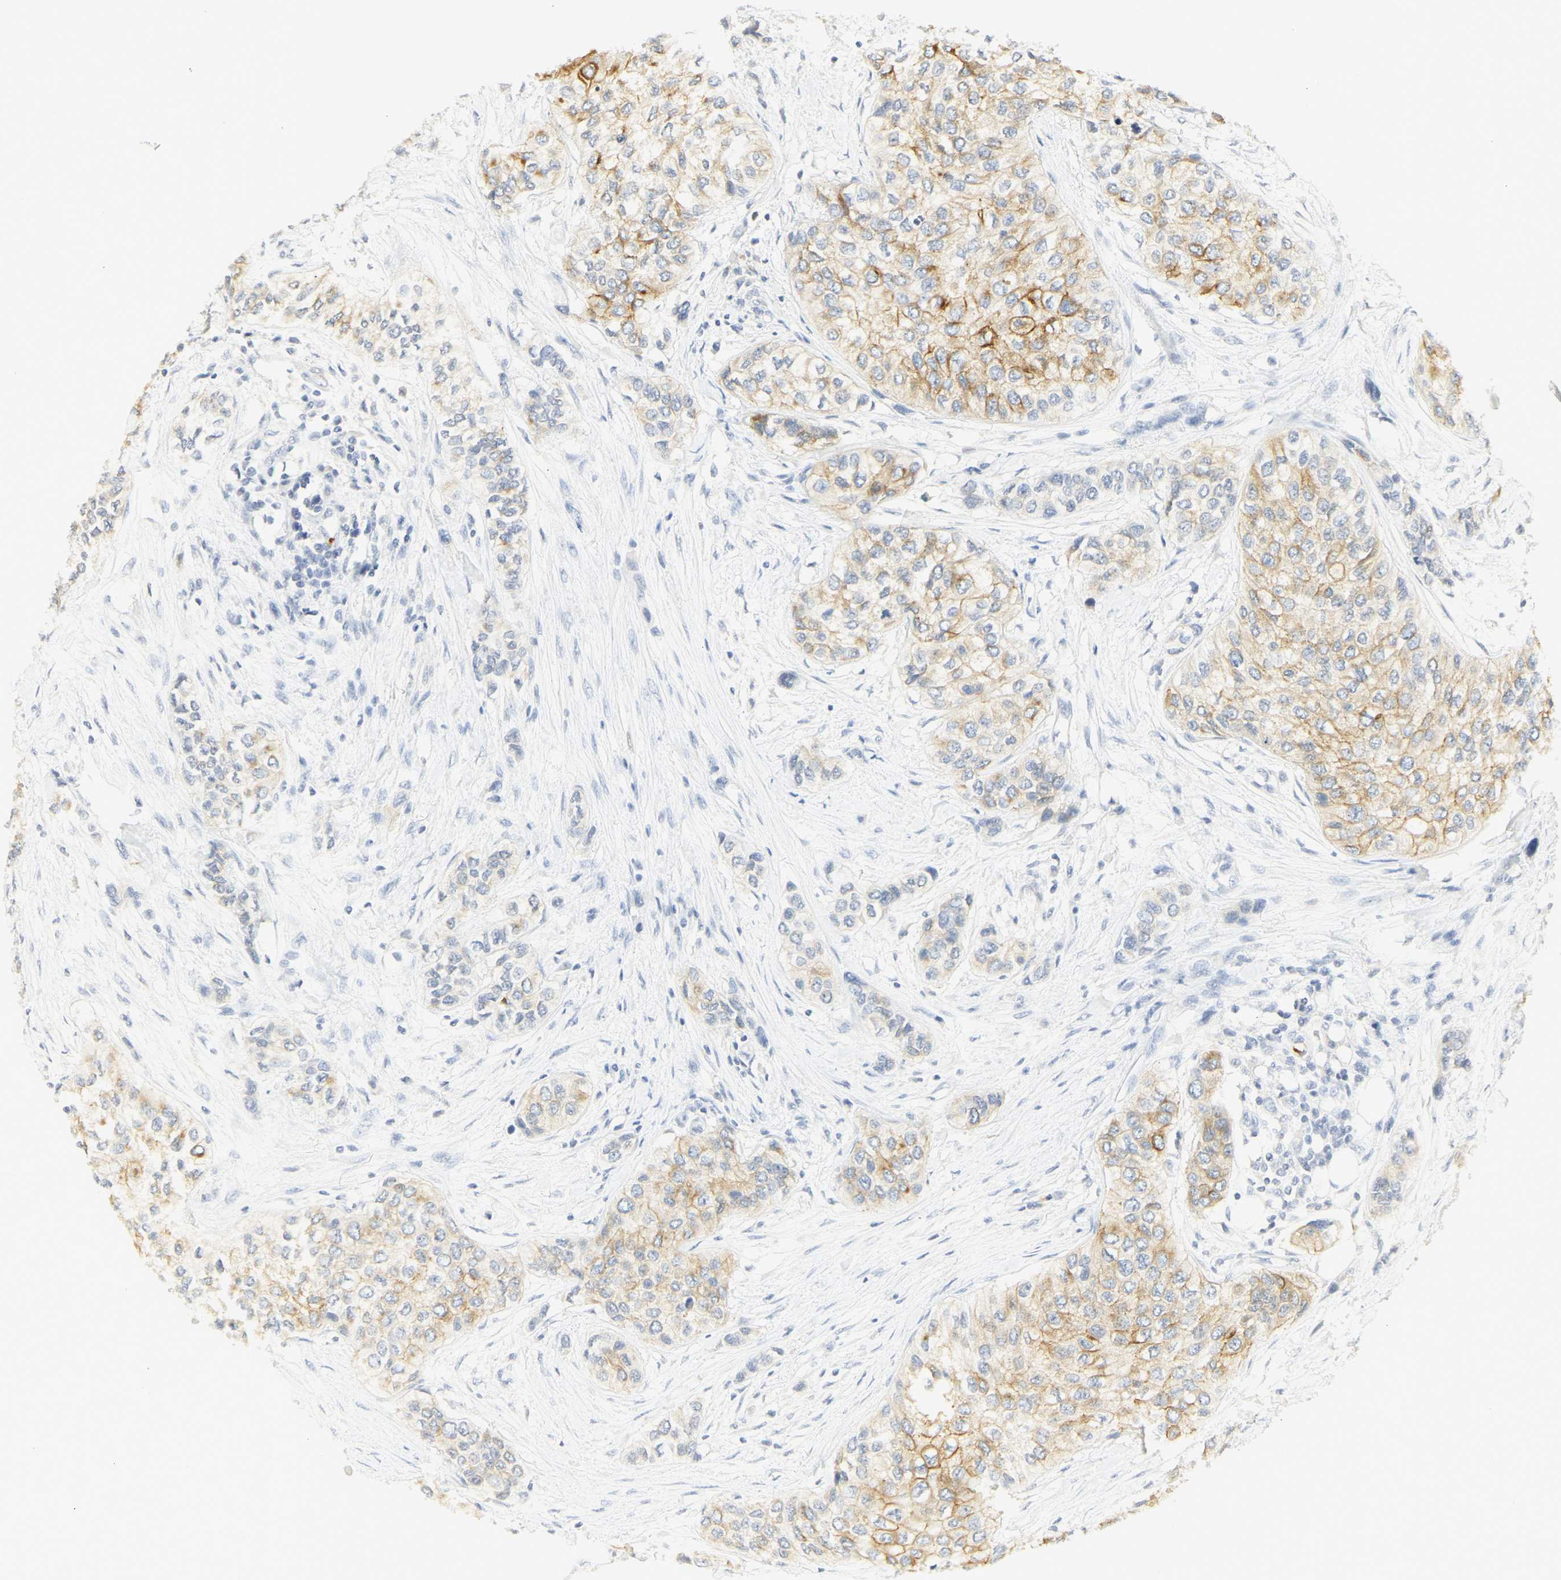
{"staining": {"intensity": "moderate", "quantity": ">75%", "location": "cytoplasmic/membranous"}, "tissue": "urothelial cancer", "cell_type": "Tumor cells", "image_type": "cancer", "snomed": [{"axis": "morphology", "description": "Urothelial carcinoma, High grade"}, {"axis": "topography", "description": "Urinary bladder"}], "caption": "Moderate cytoplasmic/membranous protein staining is present in approximately >75% of tumor cells in urothelial carcinoma (high-grade). (IHC, brightfield microscopy, high magnification).", "gene": "CEACAM5", "patient": {"sex": "female", "age": 56}}